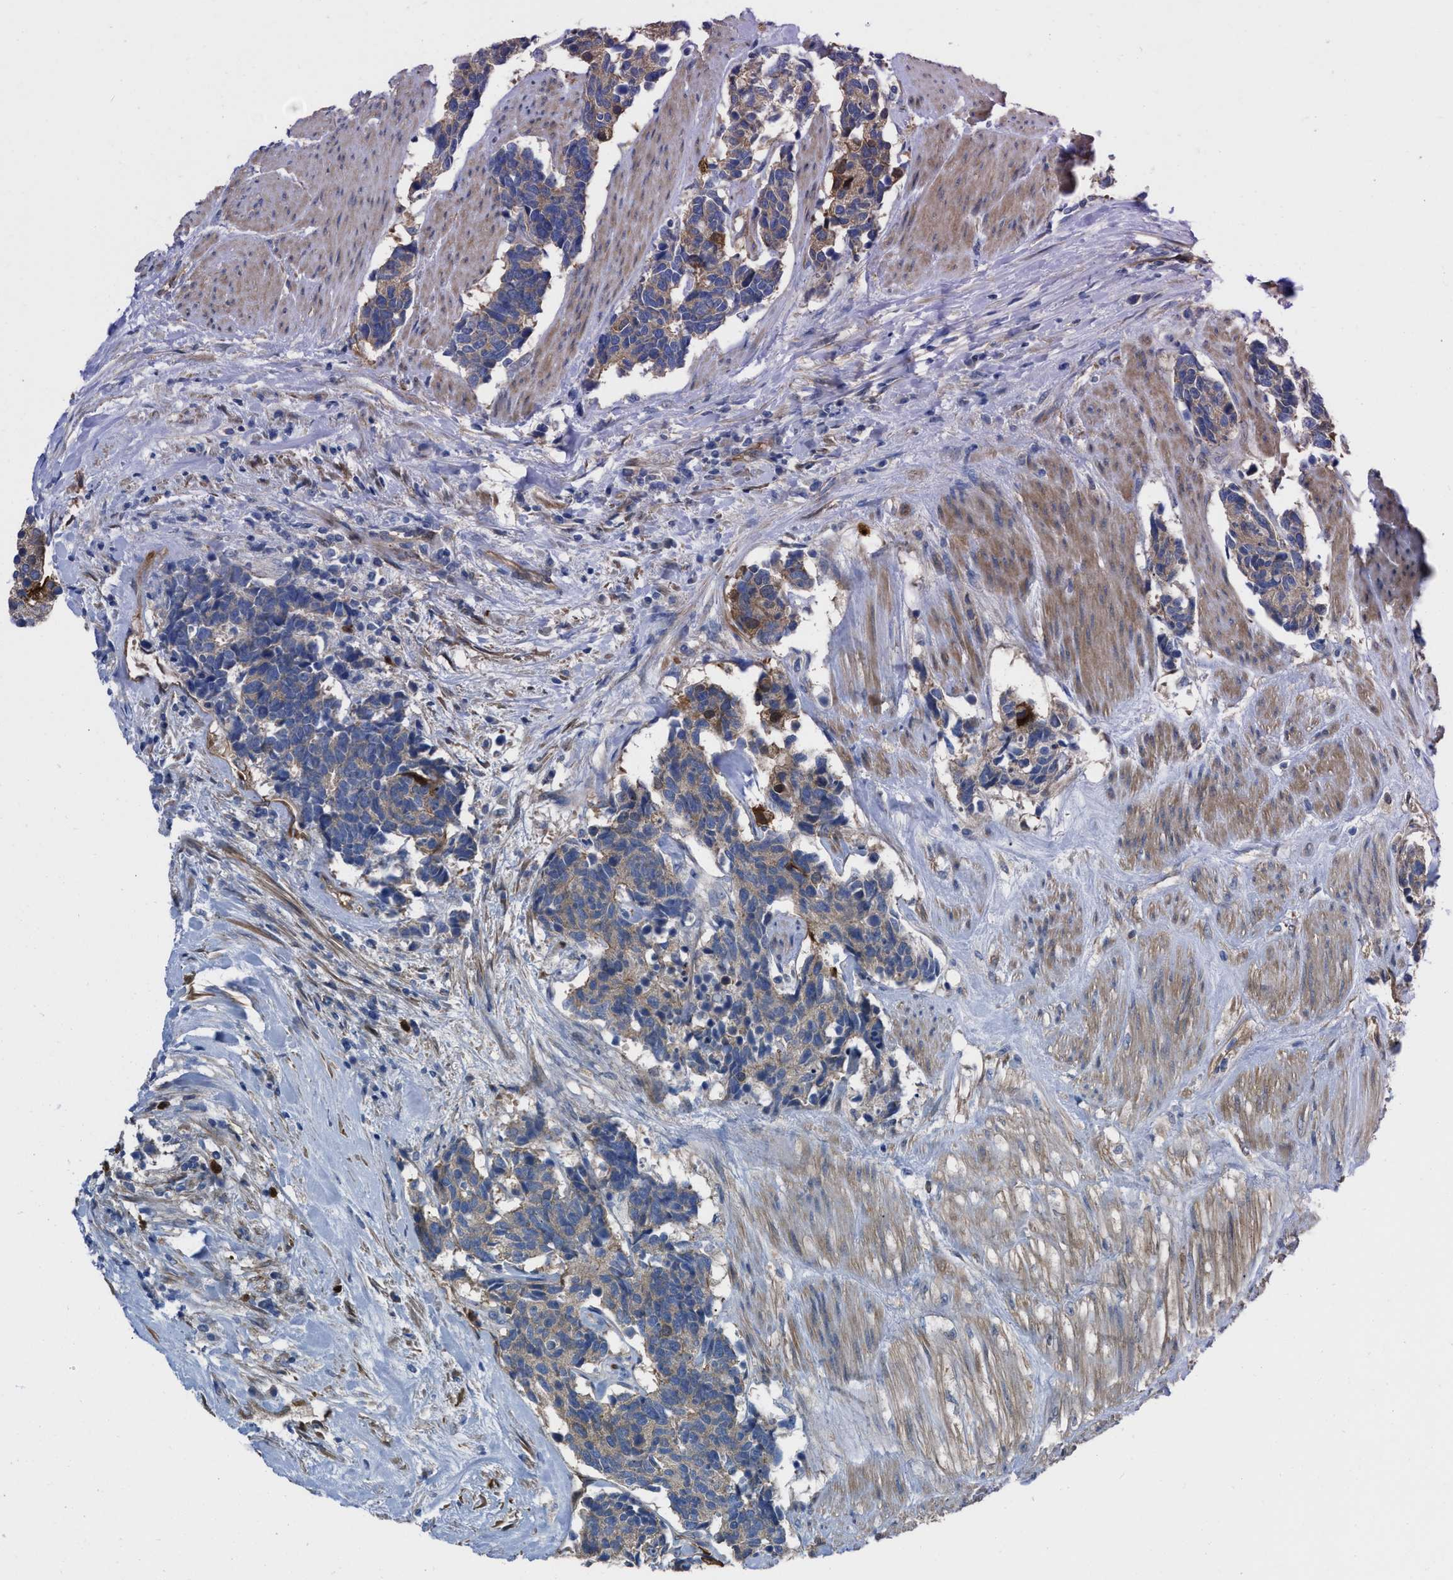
{"staining": {"intensity": "weak", "quantity": ">75%", "location": "cytoplasmic/membranous"}, "tissue": "carcinoid", "cell_type": "Tumor cells", "image_type": "cancer", "snomed": [{"axis": "morphology", "description": "Carcinoma, NOS"}, {"axis": "morphology", "description": "Carcinoid, malignant, NOS"}, {"axis": "topography", "description": "Urinary bladder"}], "caption": "Carcinoid was stained to show a protein in brown. There is low levels of weak cytoplasmic/membranous positivity in approximately >75% of tumor cells.", "gene": "TRIOBP", "patient": {"sex": "male", "age": 57}}